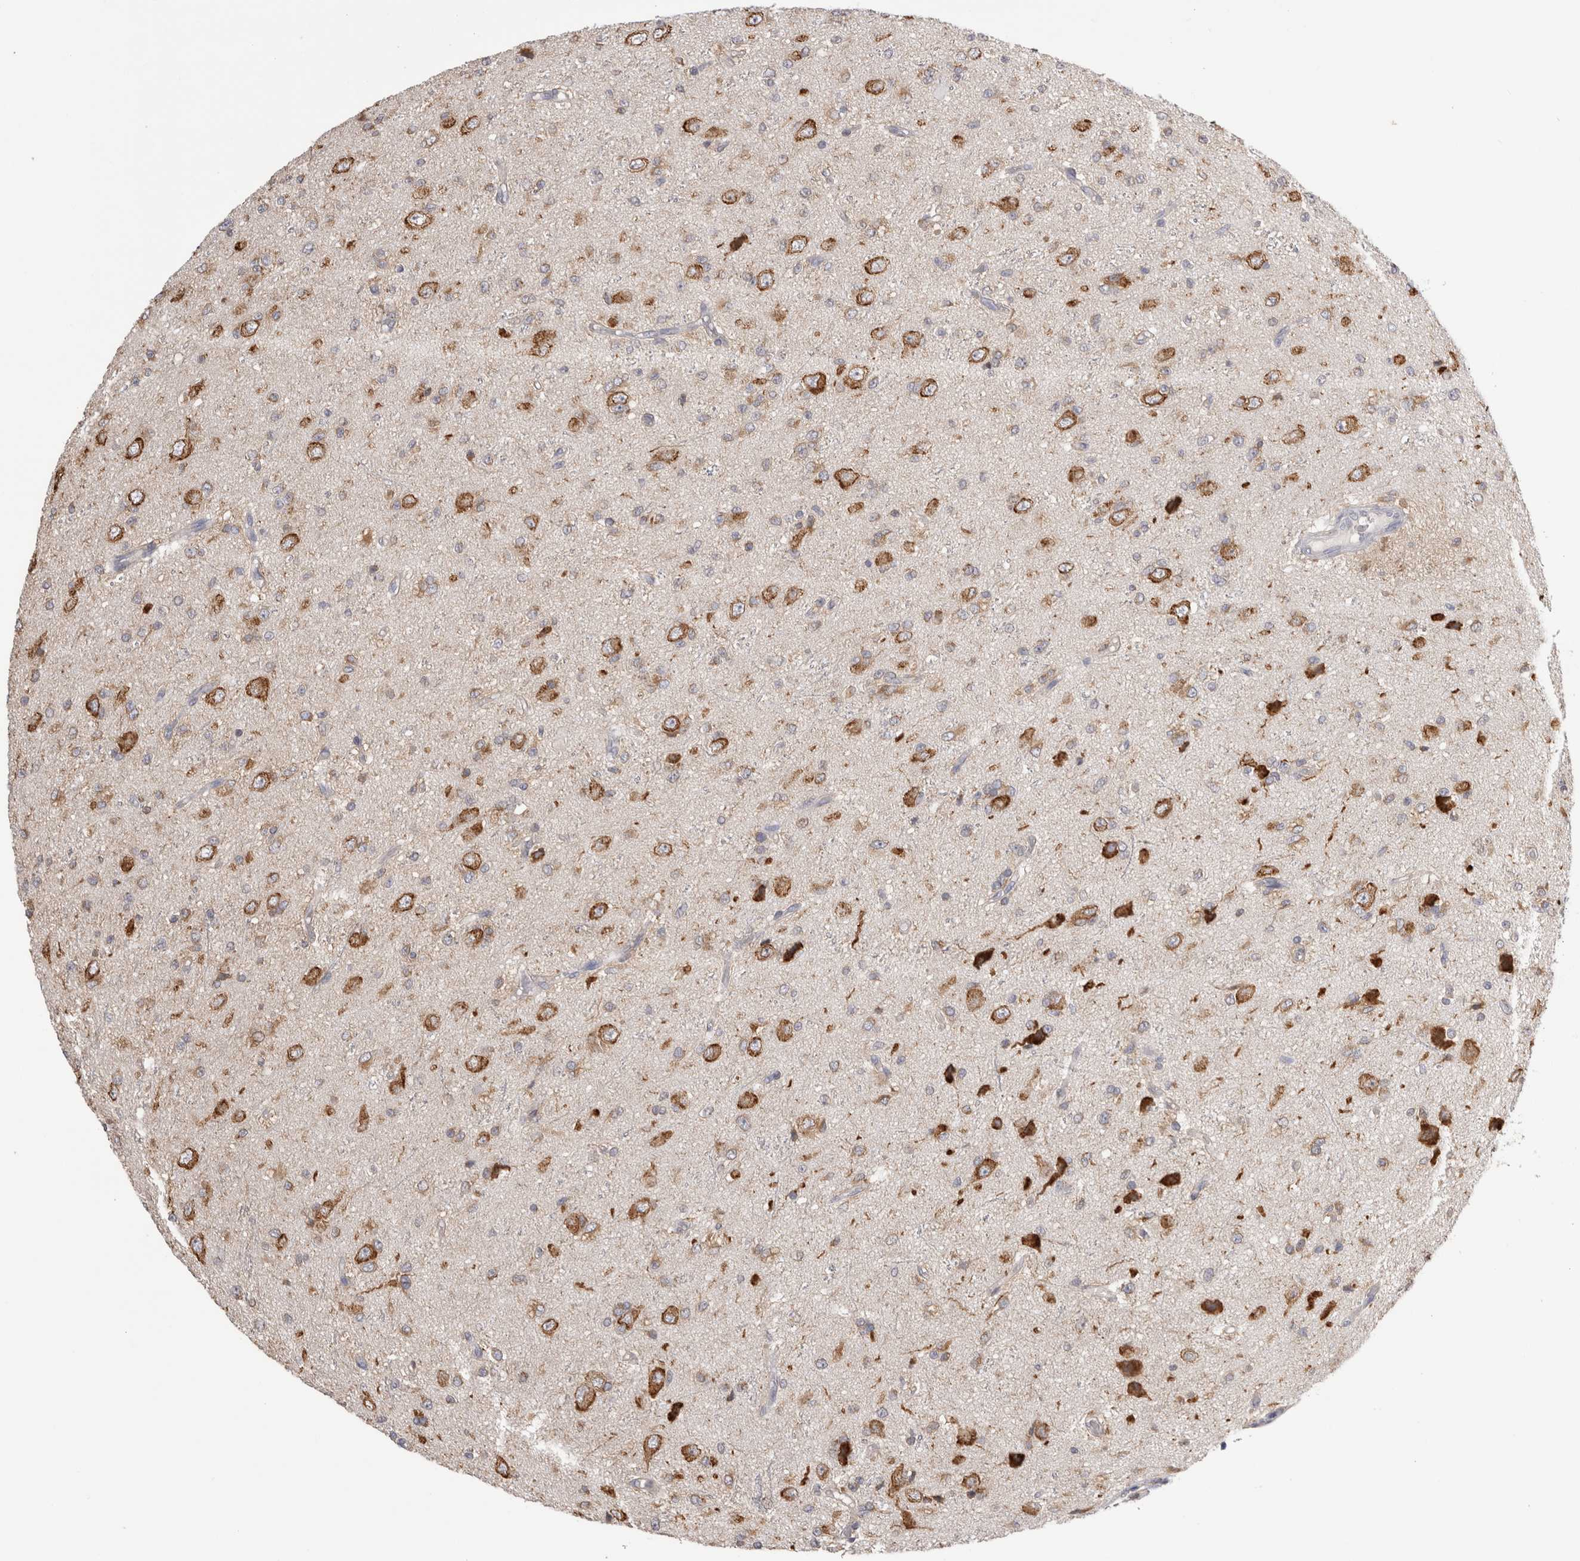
{"staining": {"intensity": "moderate", "quantity": "<25%", "location": "cytoplasmic/membranous"}, "tissue": "glioma", "cell_type": "Tumor cells", "image_type": "cancer", "snomed": [{"axis": "morphology", "description": "Glioma, malignant, High grade"}, {"axis": "topography", "description": "pancreas cauda"}], "caption": "Immunohistochemistry staining of malignant glioma (high-grade), which reveals low levels of moderate cytoplasmic/membranous staining in approximately <25% of tumor cells indicating moderate cytoplasmic/membranous protein expression. The staining was performed using DAB (3,3'-diaminobenzidine) (brown) for protein detection and nuclei were counterstained in hematoxylin (blue).", "gene": "LRPAP1", "patient": {"sex": "male", "age": 60}}